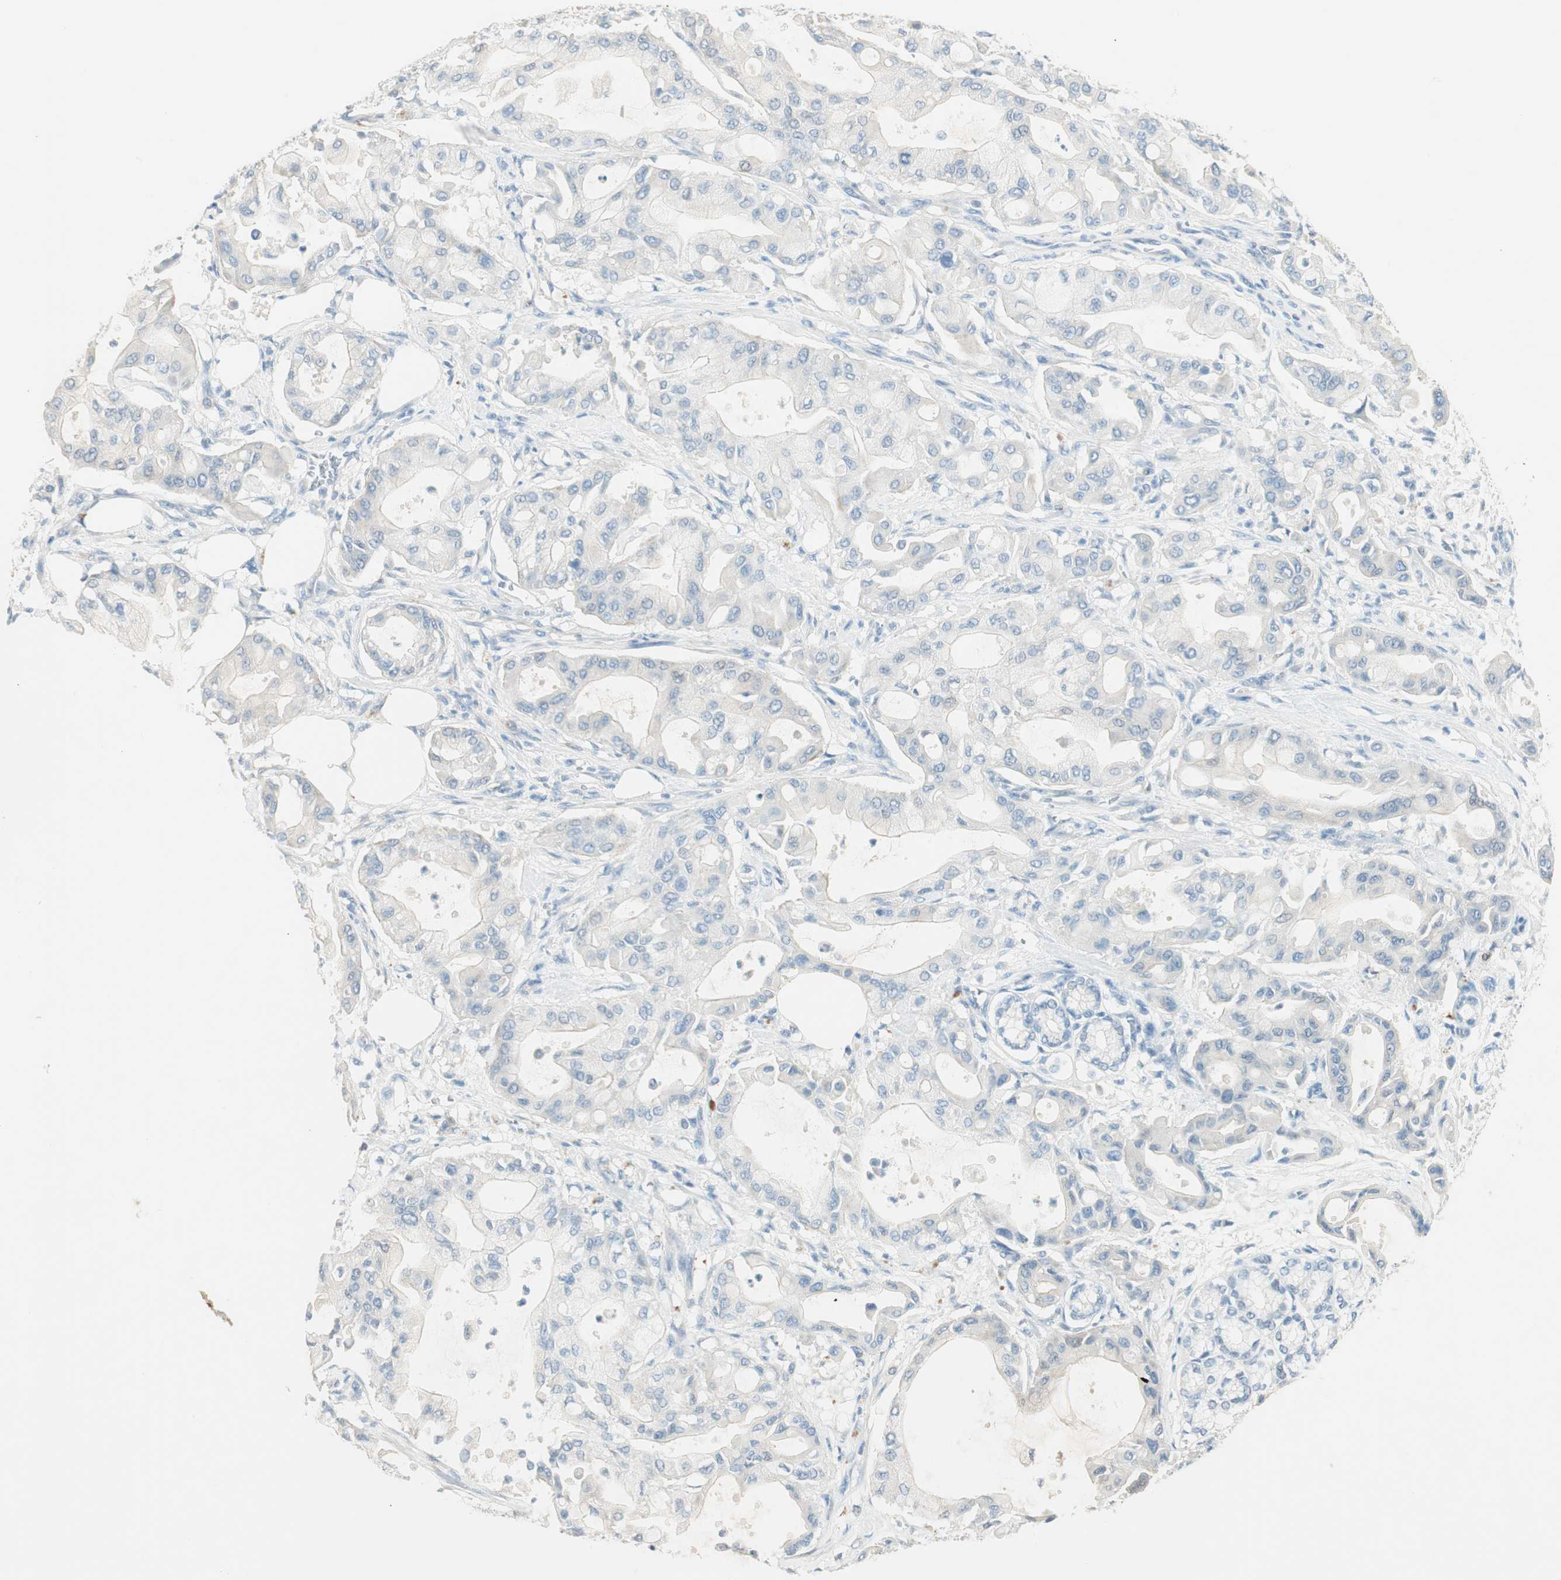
{"staining": {"intensity": "weak", "quantity": "25%-75%", "location": "cytoplasmic/membranous"}, "tissue": "pancreatic cancer", "cell_type": "Tumor cells", "image_type": "cancer", "snomed": [{"axis": "morphology", "description": "Adenocarcinoma, NOS"}, {"axis": "morphology", "description": "Adenocarcinoma, metastatic, NOS"}, {"axis": "topography", "description": "Lymph node"}, {"axis": "topography", "description": "Pancreas"}, {"axis": "topography", "description": "Duodenum"}], "caption": "High-power microscopy captured an immunohistochemistry photomicrograph of pancreatic cancer (adenocarcinoma), revealing weak cytoplasmic/membranous expression in approximately 25%-75% of tumor cells. (DAB IHC with brightfield microscopy, high magnification).", "gene": "HPGD", "patient": {"sex": "female", "age": 64}}